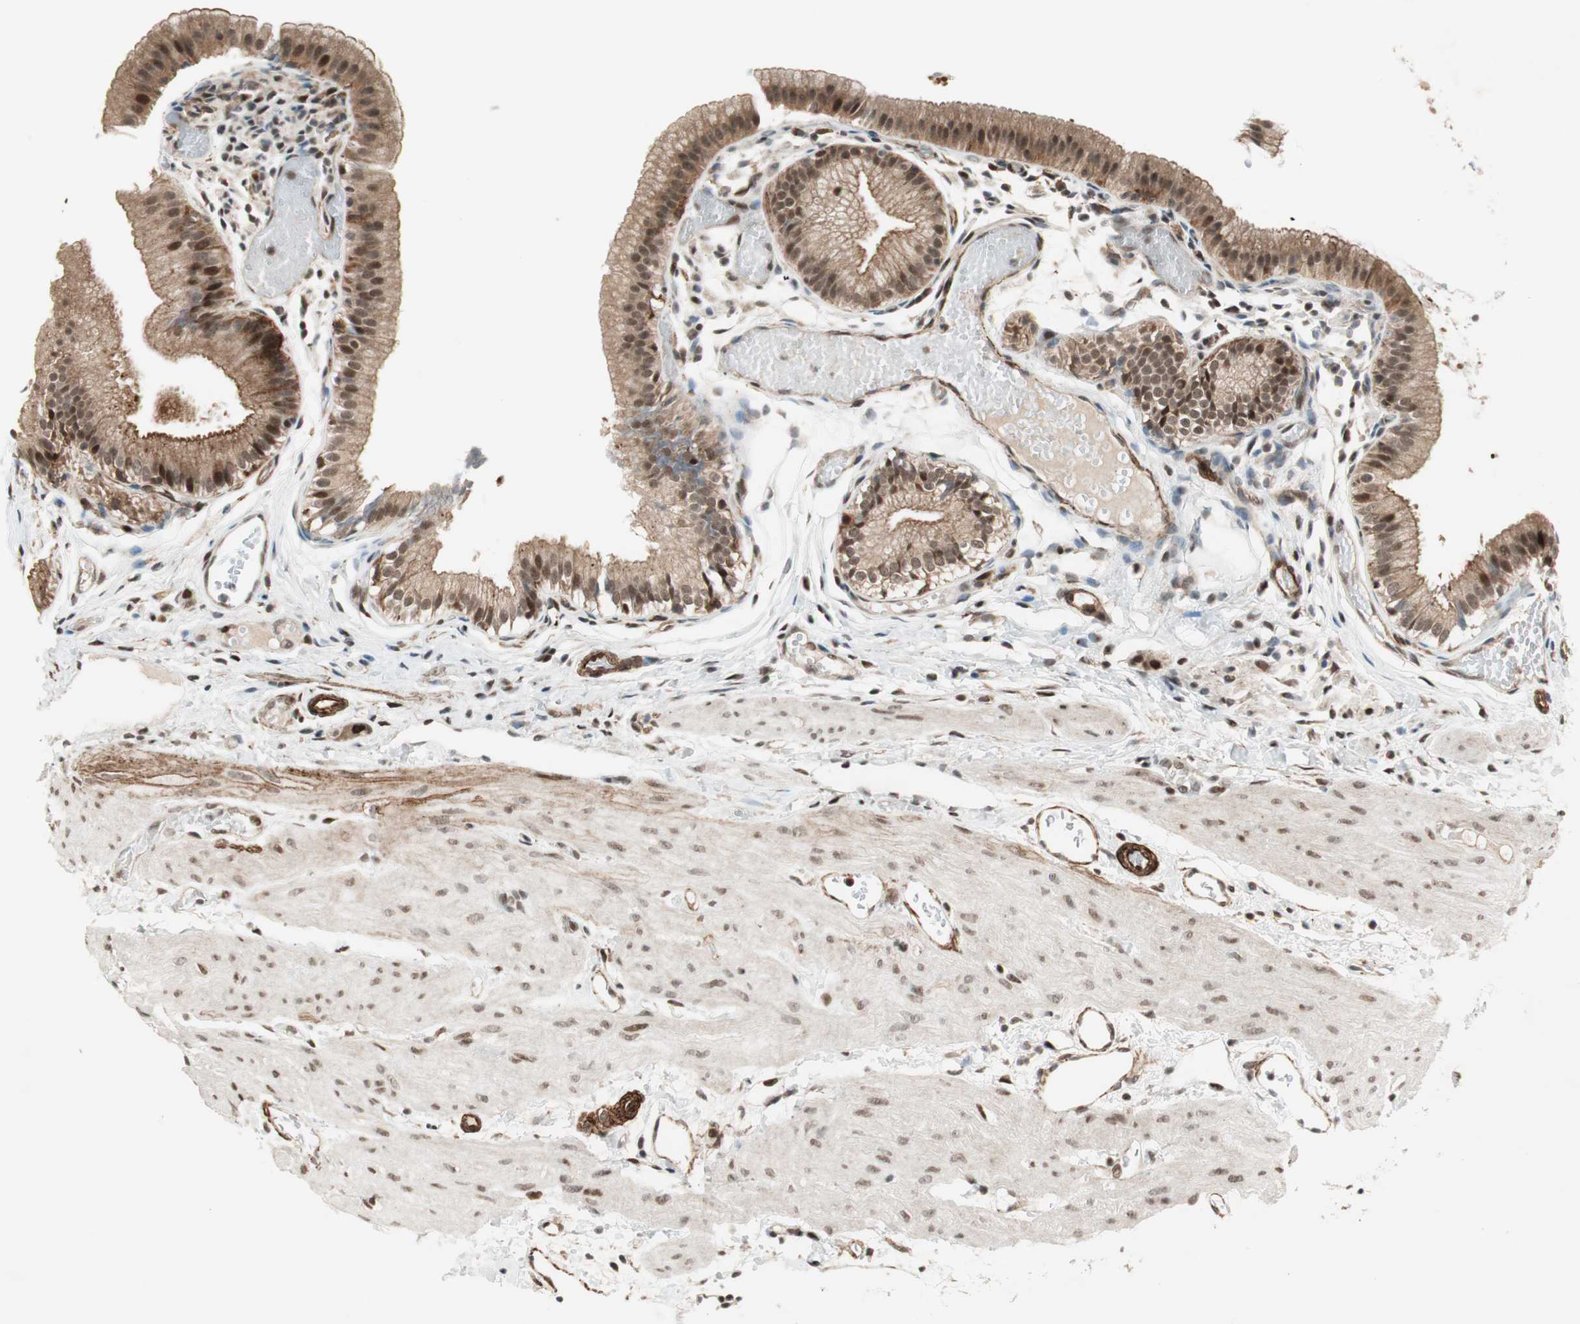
{"staining": {"intensity": "moderate", "quantity": ">75%", "location": "cytoplasmic/membranous,nuclear"}, "tissue": "gallbladder", "cell_type": "Glandular cells", "image_type": "normal", "snomed": [{"axis": "morphology", "description": "Normal tissue, NOS"}, {"axis": "topography", "description": "Gallbladder"}], "caption": "Moderate cytoplasmic/membranous,nuclear positivity for a protein is identified in approximately >75% of glandular cells of benign gallbladder using IHC.", "gene": "CDK19", "patient": {"sex": "female", "age": 26}}